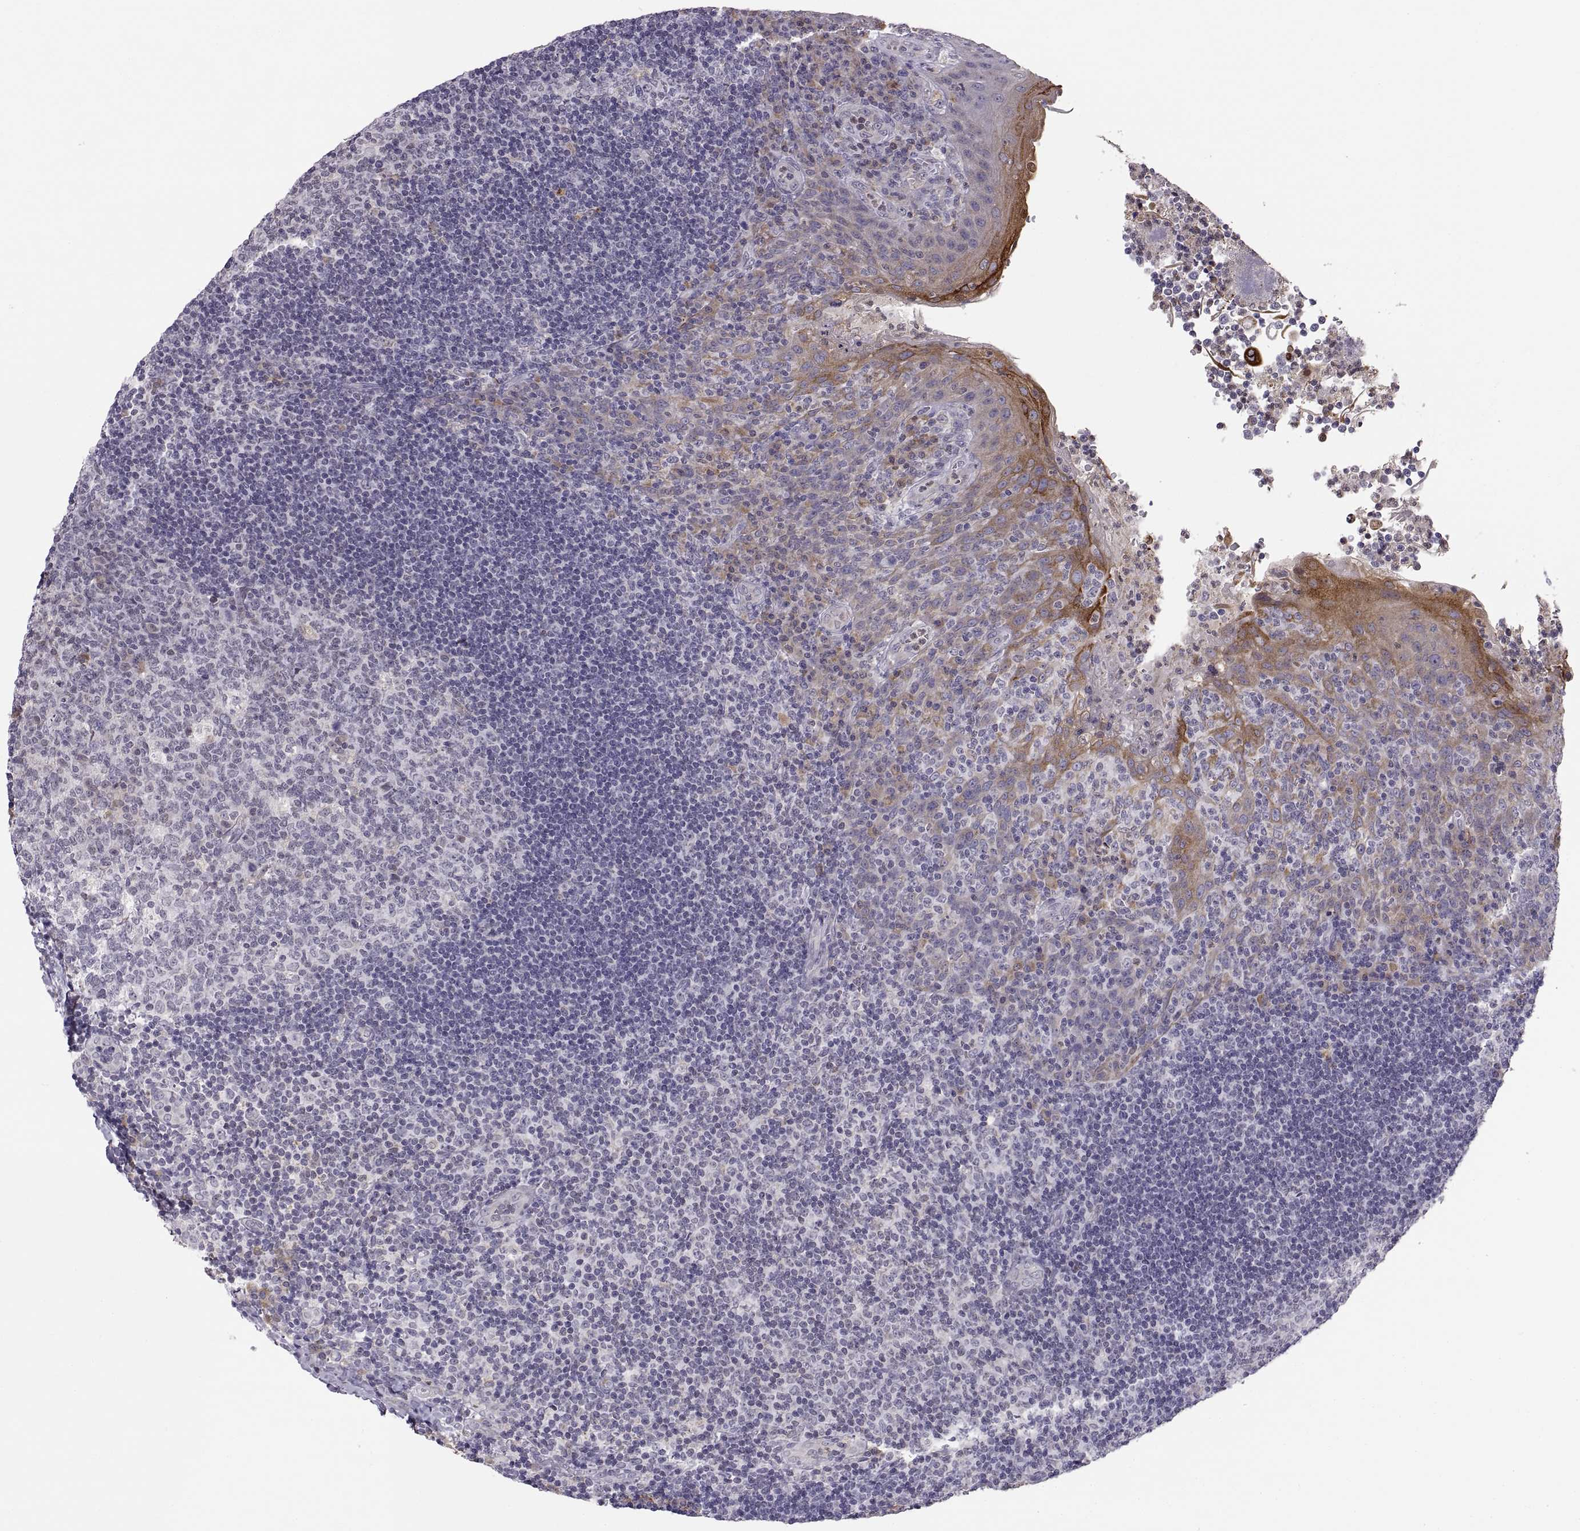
{"staining": {"intensity": "negative", "quantity": "none", "location": "none"}, "tissue": "tonsil", "cell_type": "Germinal center cells", "image_type": "normal", "snomed": [{"axis": "morphology", "description": "Normal tissue, NOS"}, {"axis": "topography", "description": "Tonsil"}], "caption": "There is no significant staining in germinal center cells of tonsil. (DAB IHC, high magnification).", "gene": "ERO1A", "patient": {"sex": "male", "age": 17}}